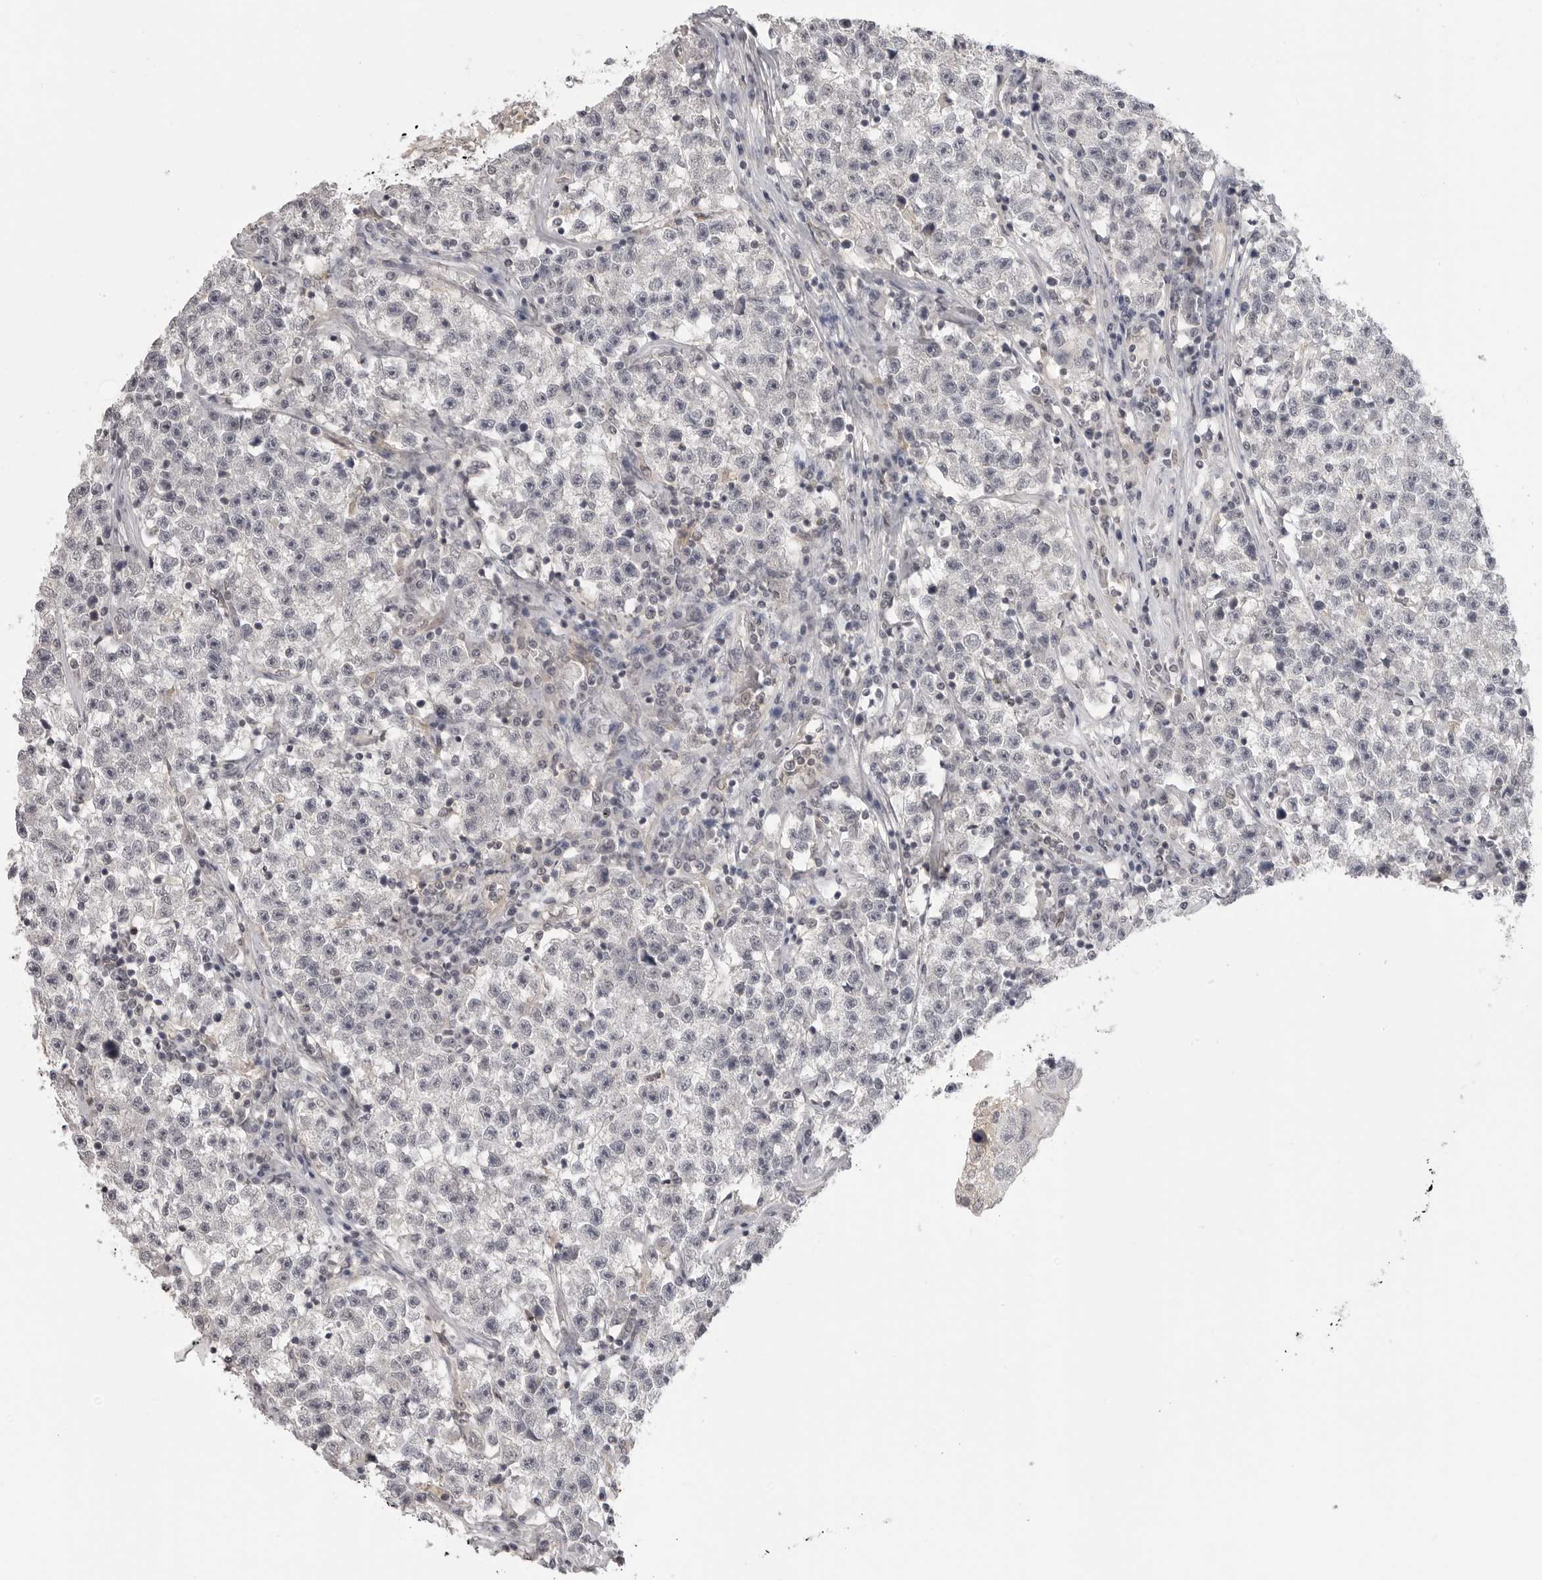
{"staining": {"intensity": "negative", "quantity": "none", "location": "none"}, "tissue": "testis cancer", "cell_type": "Tumor cells", "image_type": "cancer", "snomed": [{"axis": "morphology", "description": "Seminoma, NOS"}, {"axis": "topography", "description": "Testis"}], "caption": "This is a image of immunohistochemistry (IHC) staining of testis cancer (seminoma), which shows no expression in tumor cells.", "gene": "IFNGR1", "patient": {"sex": "male", "age": 22}}